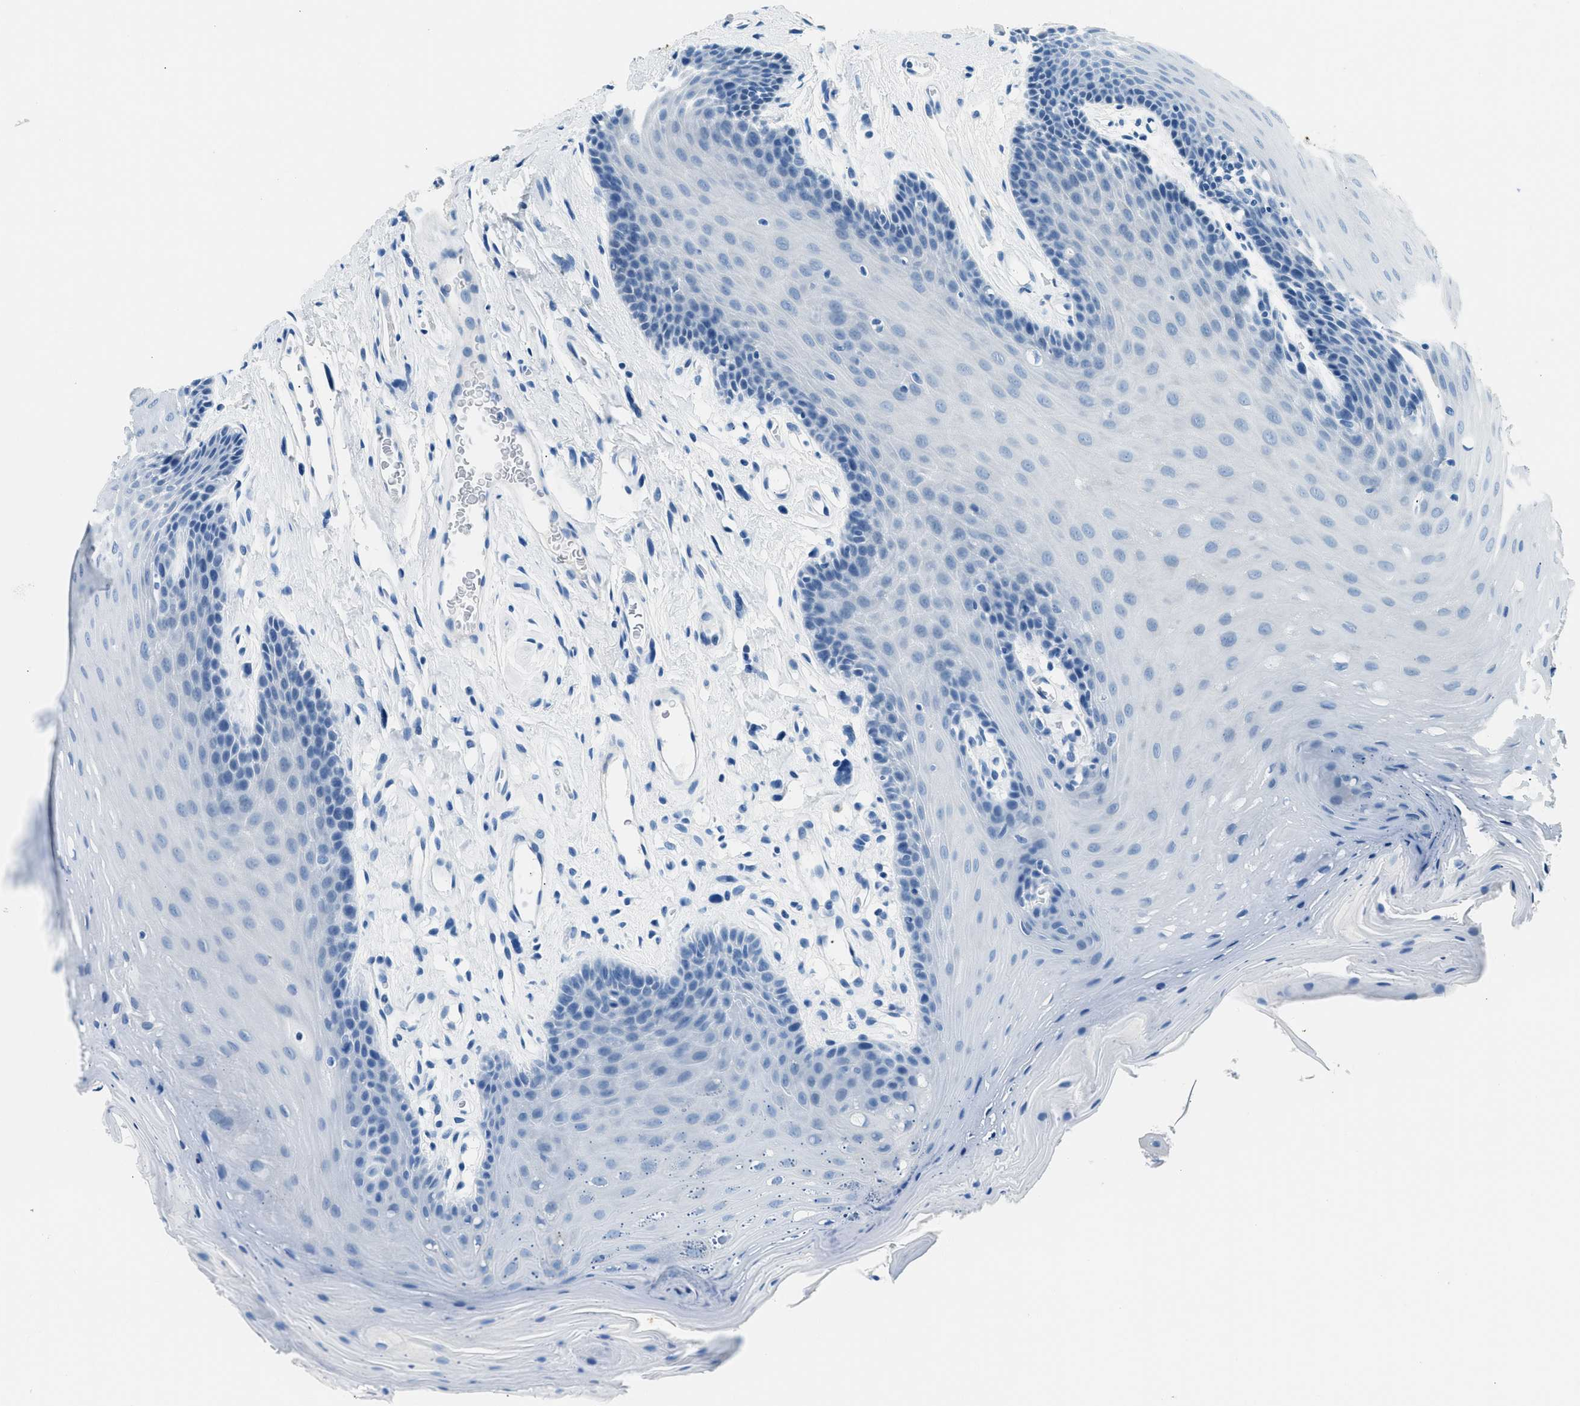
{"staining": {"intensity": "negative", "quantity": "none", "location": "none"}, "tissue": "oral mucosa", "cell_type": "Squamous epithelial cells", "image_type": "normal", "snomed": [{"axis": "morphology", "description": "Normal tissue, NOS"}, {"axis": "morphology", "description": "Squamous cell carcinoma, NOS"}, {"axis": "topography", "description": "Oral tissue"}, {"axis": "topography", "description": "Head-Neck"}], "caption": "IHC photomicrograph of unremarkable human oral mucosa stained for a protein (brown), which reveals no staining in squamous epithelial cells.", "gene": "CLDN18", "patient": {"sex": "male", "age": 71}}